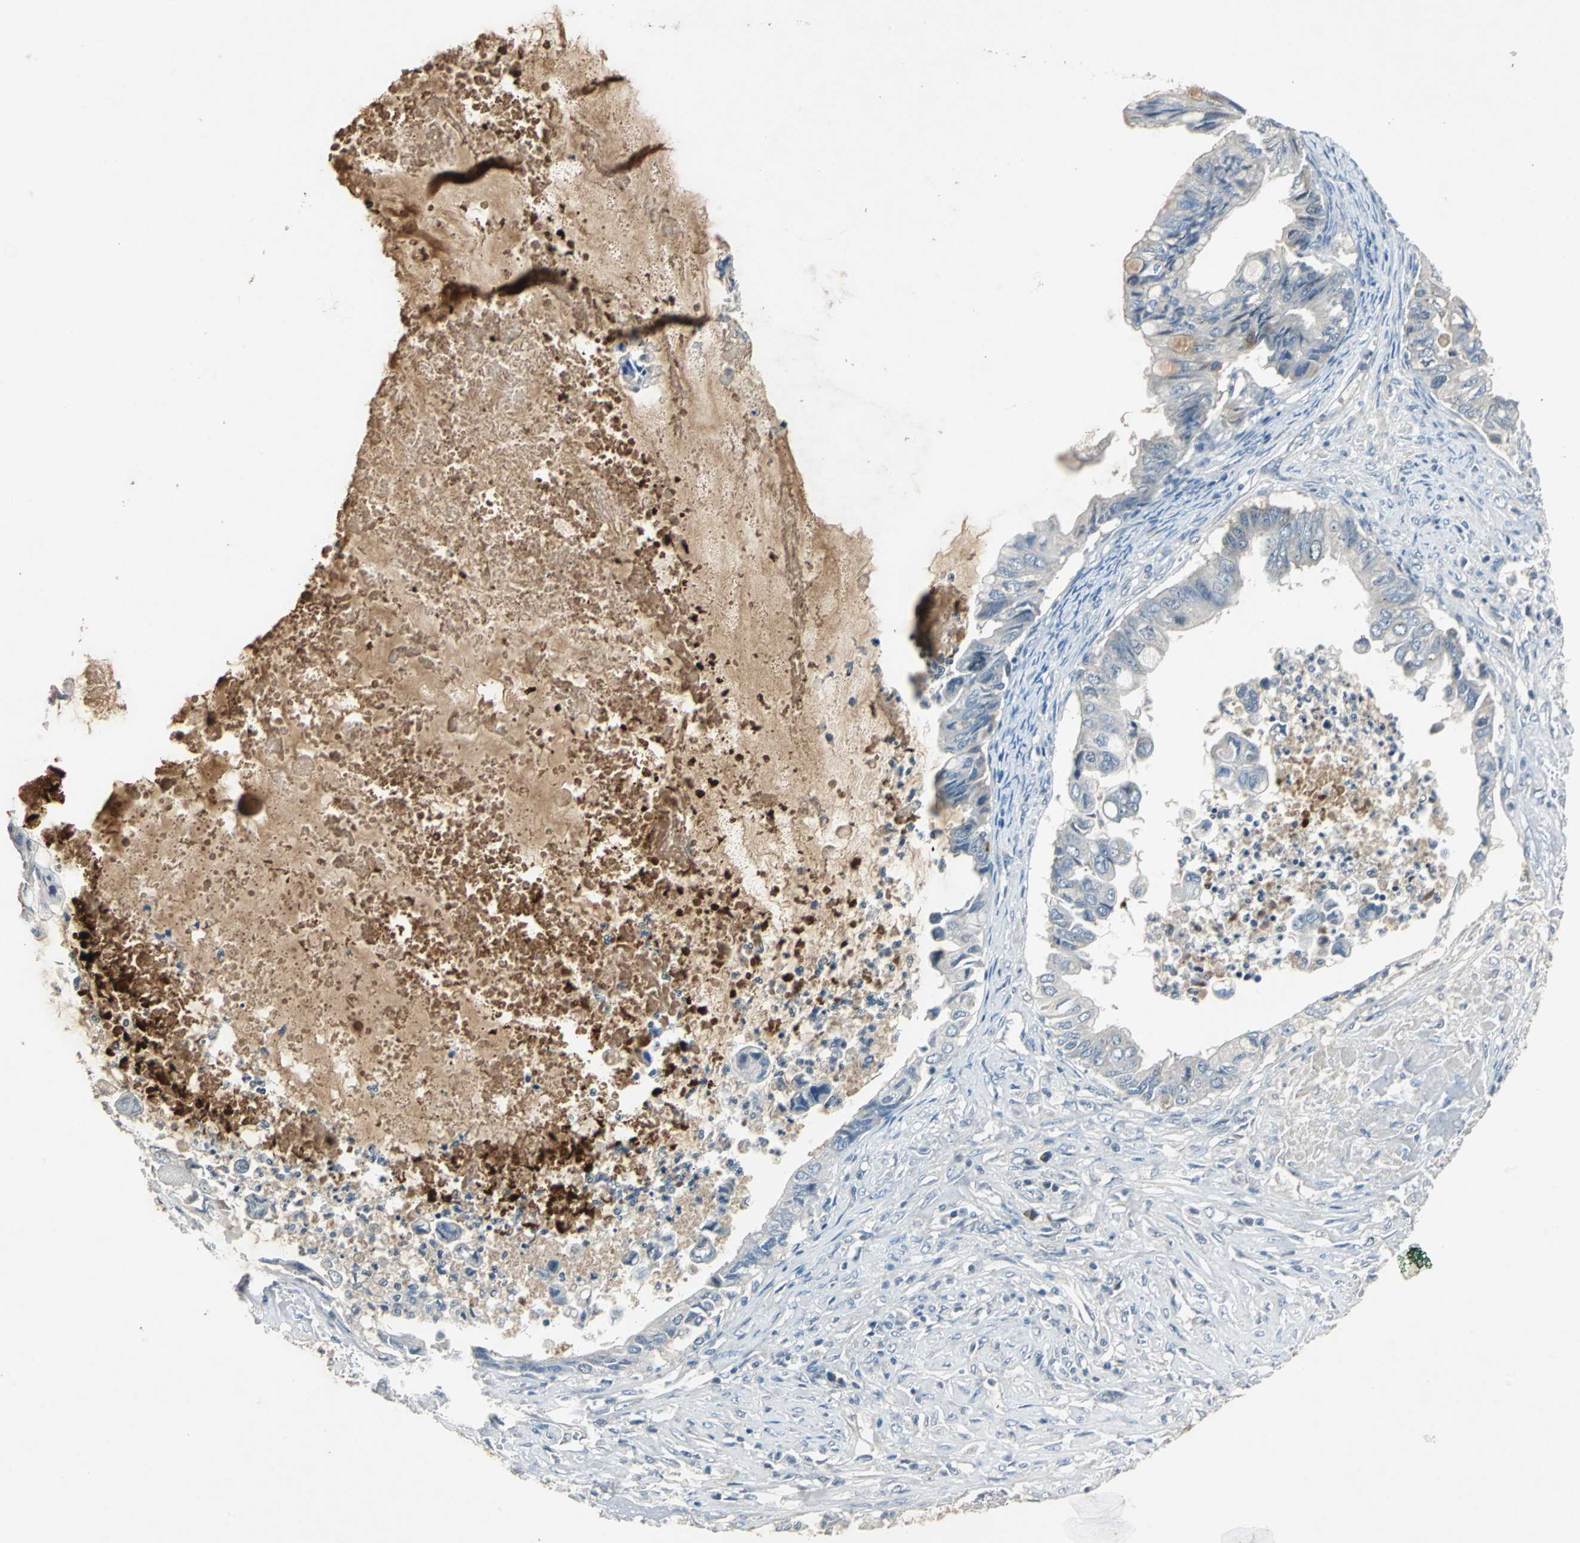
{"staining": {"intensity": "negative", "quantity": "none", "location": "none"}, "tissue": "ovarian cancer", "cell_type": "Tumor cells", "image_type": "cancer", "snomed": [{"axis": "morphology", "description": "Cystadenocarcinoma, mucinous, NOS"}, {"axis": "topography", "description": "Ovary"}], "caption": "A high-resolution image shows IHC staining of mucinous cystadenocarcinoma (ovarian), which exhibits no significant positivity in tumor cells.", "gene": "SLC2A13", "patient": {"sex": "female", "age": 80}}